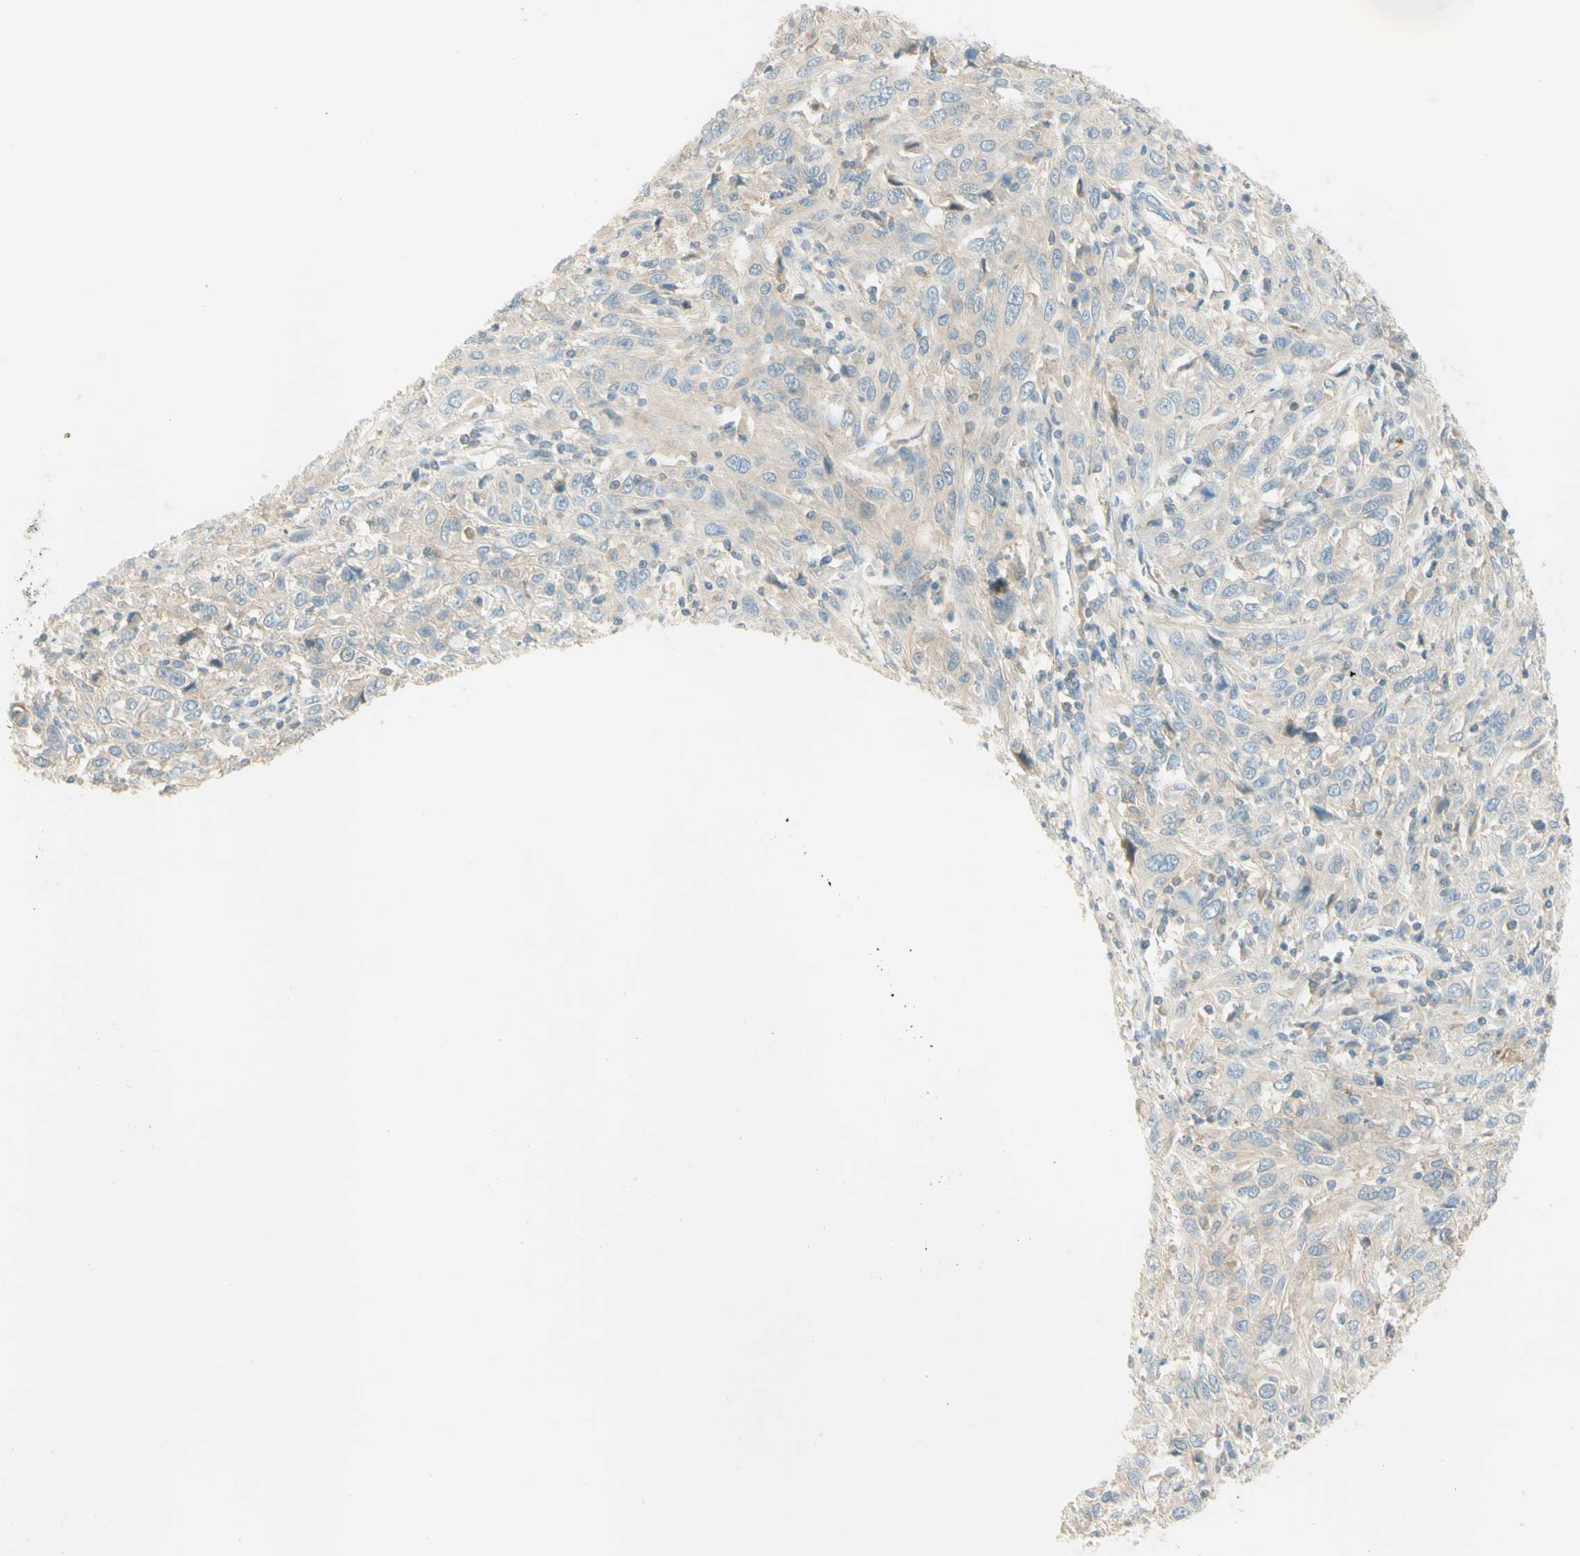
{"staining": {"intensity": "weak", "quantity": ">75%", "location": "cytoplasmic/membranous"}, "tissue": "cervical cancer", "cell_type": "Tumor cells", "image_type": "cancer", "snomed": [{"axis": "morphology", "description": "Squamous cell carcinoma, NOS"}, {"axis": "topography", "description": "Cervix"}], "caption": "Immunohistochemistry (IHC) histopathology image of neoplastic tissue: cervical squamous cell carcinoma stained using immunohistochemistry demonstrates low levels of weak protein expression localized specifically in the cytoplasmic/membranous of tumor cells, appearing as a cytoplasmic/membranous brown color.", "gene": "PROM1", "patient": {"sex": "female", "age": 46}}